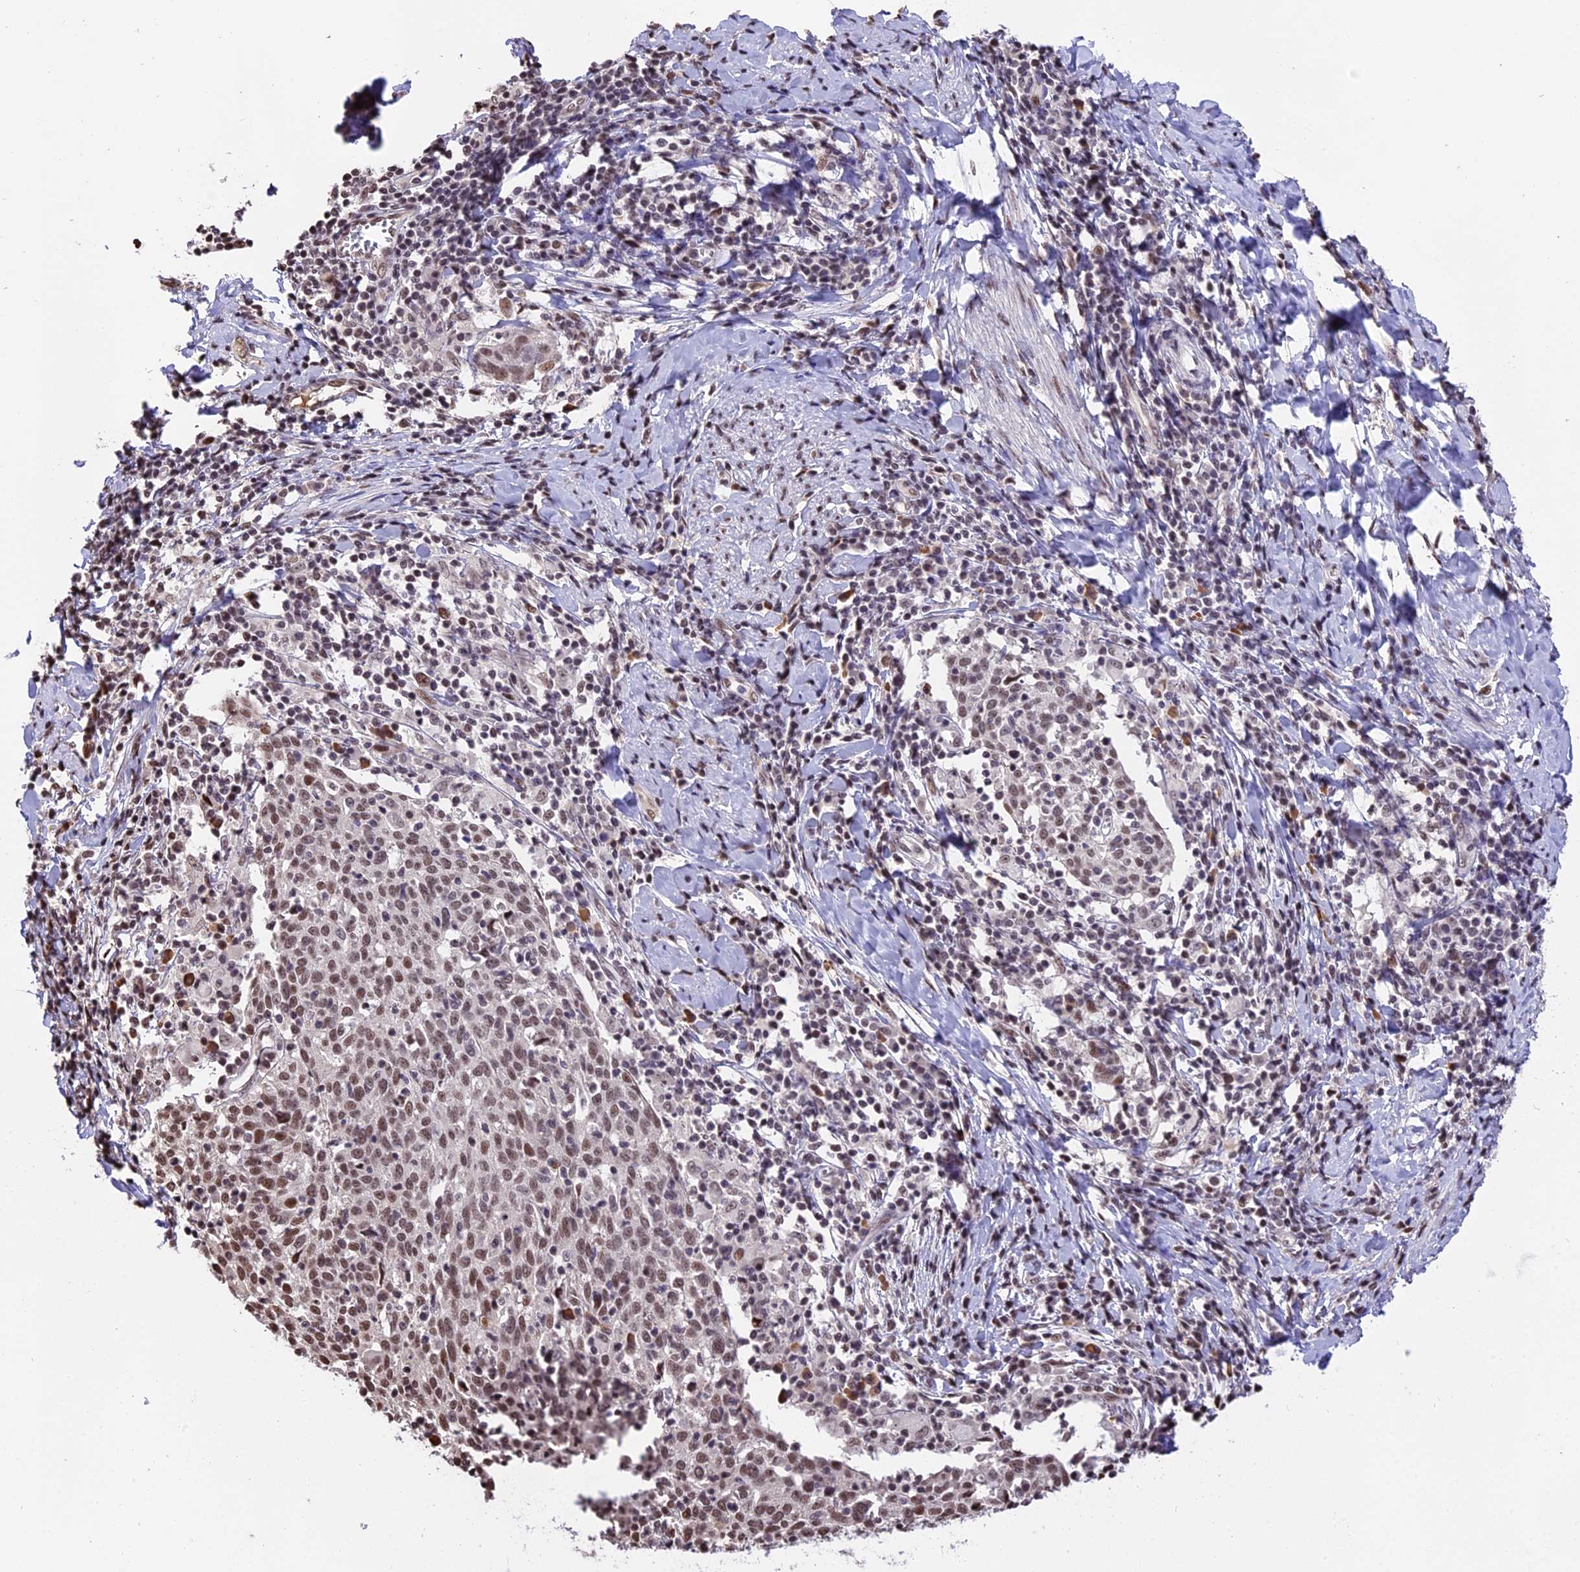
{"staining": {"intensity": "moderate", "quantity": ">75%", "location": "nuclear"}, "tissue": "cervical cancer", "cell_type": "Tumor cells", "image_type": "cancer", "snomed": [{"axis": "morphology", "description": "Squamous cell carcinoma, NOS"}, {"axis": "topography", "description": "Cervix"}], "caption": "Cervical cancer tissue reveals moderate nuclear positivity in approximately >75% of tumor cells, visualized by immunohistochemistry. Ihc stains the protein of interest in brown and the nuclei are stained blue.", "gene": "POLR3E", "patient": {"sex": "female", "age": 52}}